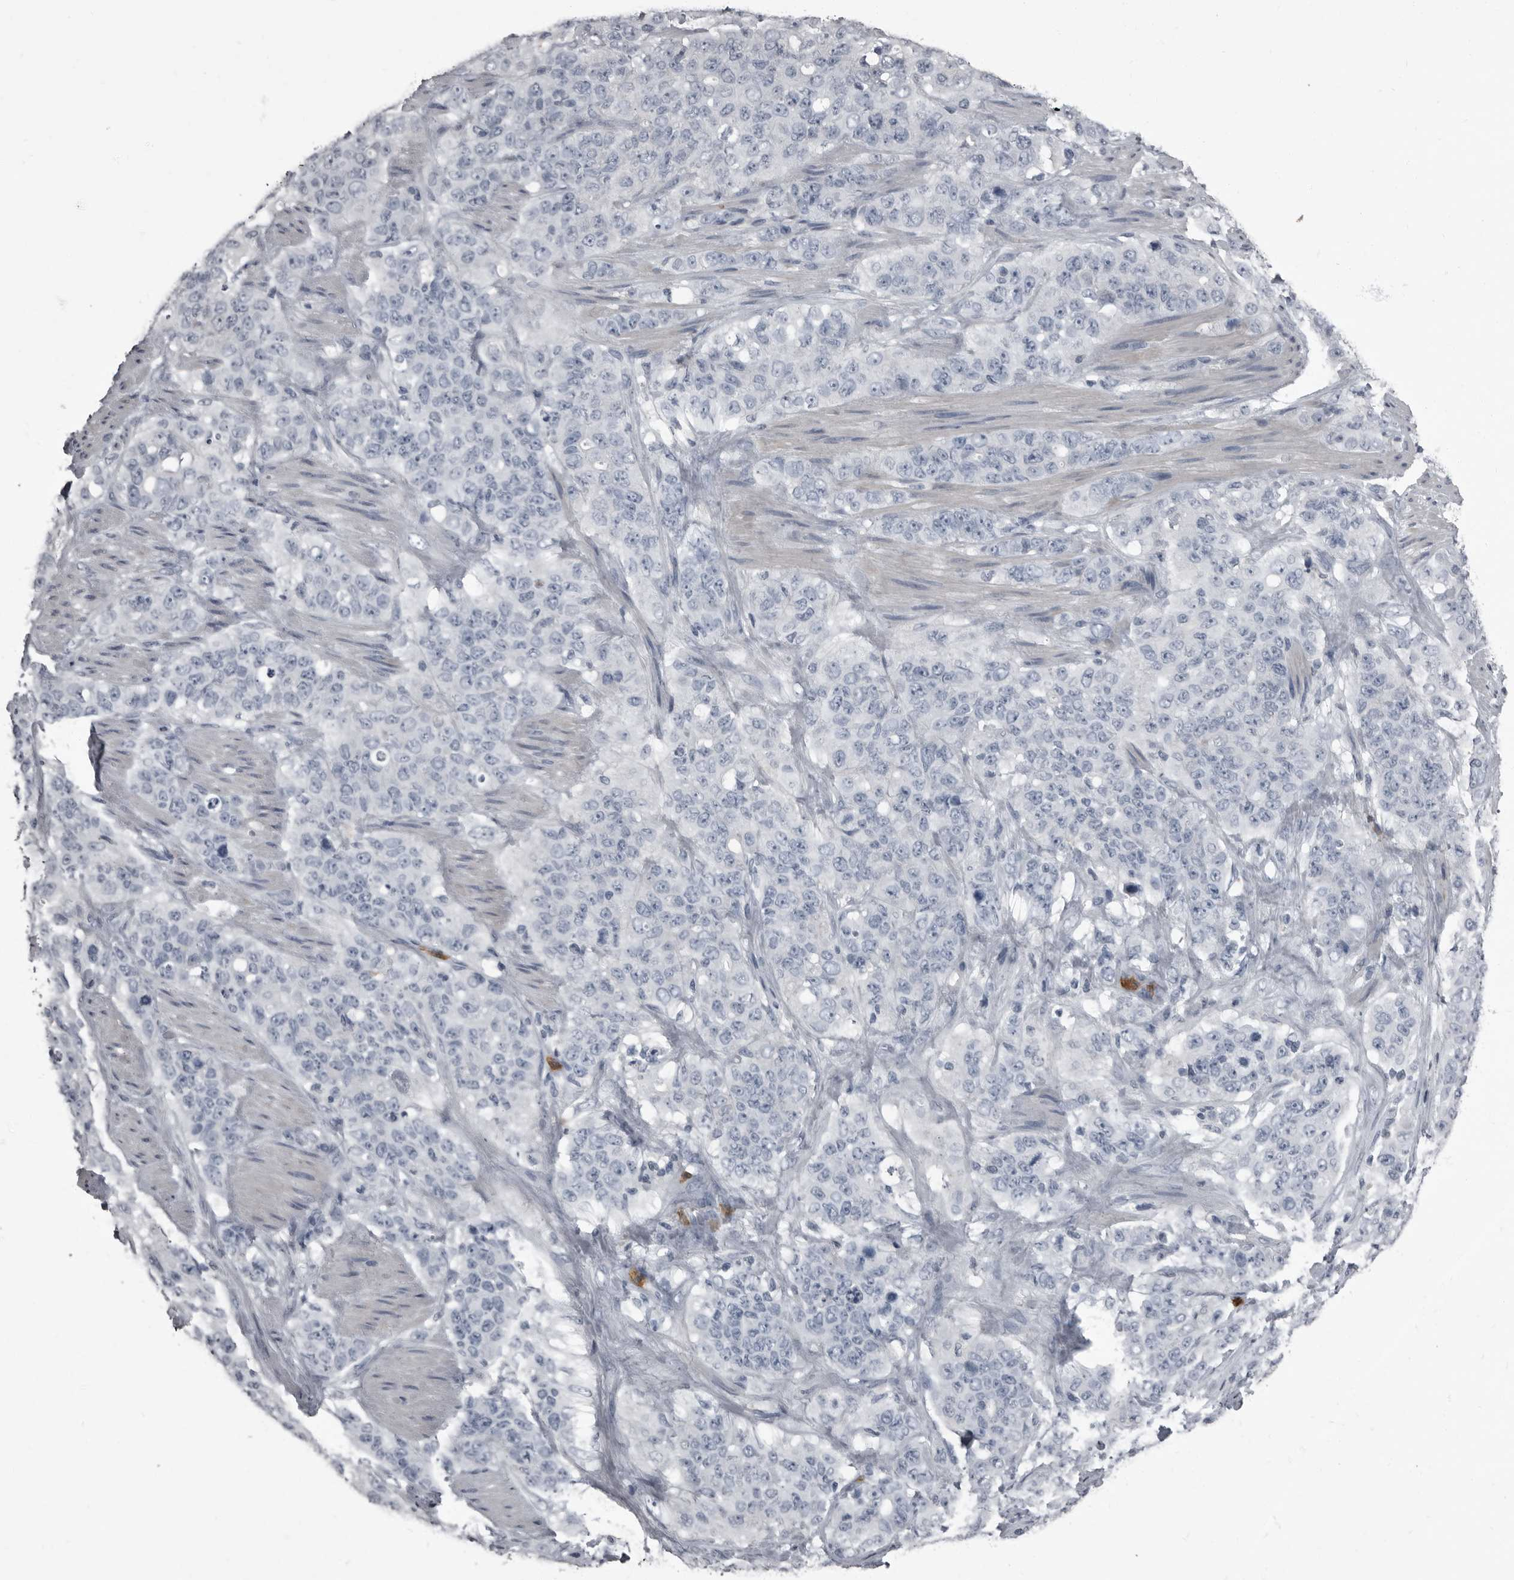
{"staining": {"intensity": "negative", "quantity": "none", "location": "none"}, "tissue": "stomach cancer", "cell_type": "Tumor cells", "image_type": "cancer", "snomed": [{"axis": "morphology", "description": "Adenocarcinoma, NOS"}, {"axis": "topography", "description": "Stomach"}], "caption": "The histopathology image exhibits no staining of tumor cells in stomach cancer.", "gene": "TPD52L1", "patient": {"sex": "male", "age": 48}}